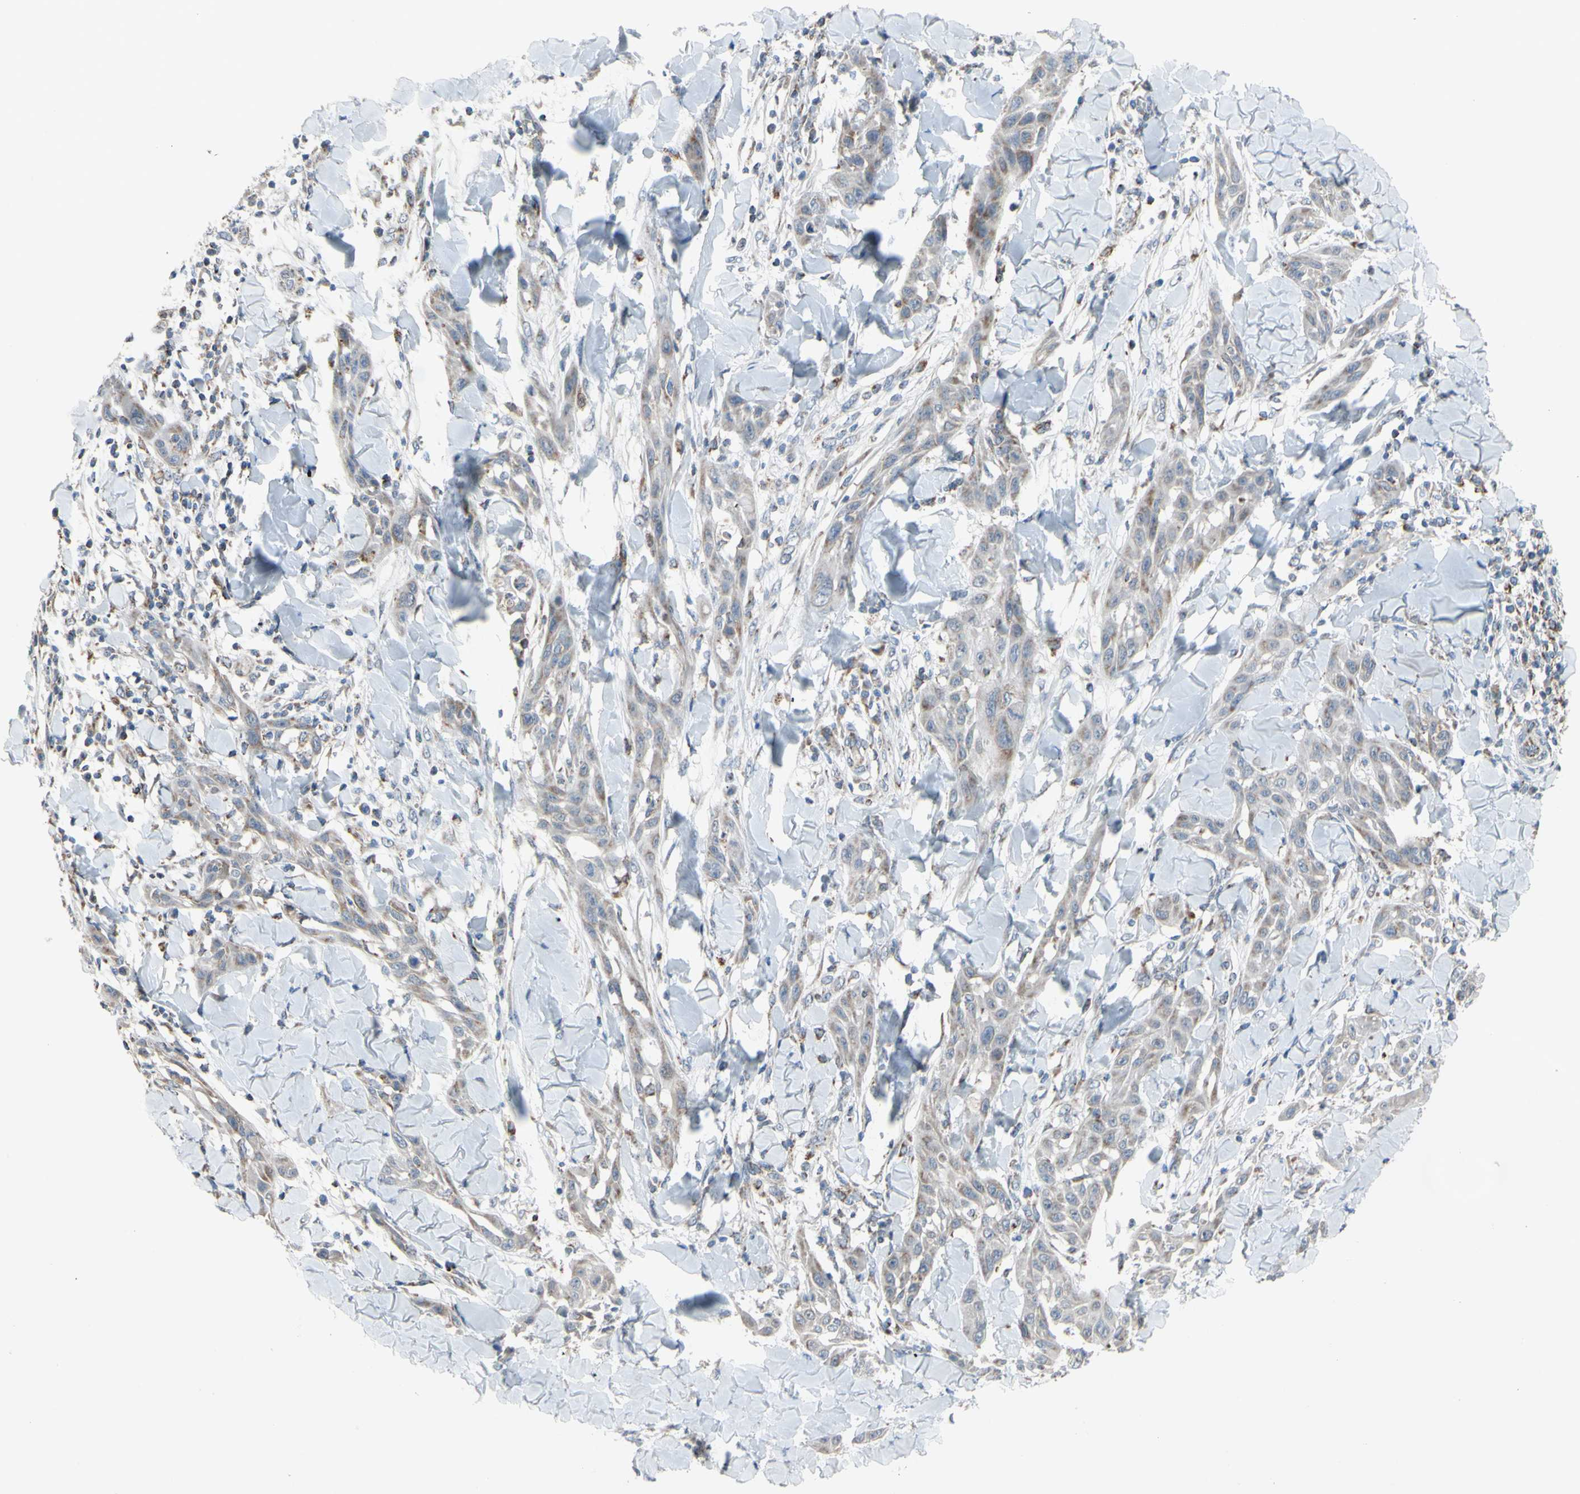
{"staining": {"intensity": "weak", "quantity": "25%-75%", "location": "cytoplasmic/membranous"}, "tissue": "skin cancer", "cell_type": "Tumor cells", "image_type": "cancer", "snomed": [{"axis": "morphology", "description": "Squamous cell carcinoma, NOS"}, {"axis": "topography", "description": "Skin"}], "caption": "Immunohistochemical staining of human skin cancer (squamous cell carcinoma) shows low levels of weak cytoplasmic/membranous protein expression in approximately 25%-75% of tumor cells. (brown staining indicates protein expression, while blue staining denotes nuclei).", "gene": "GLT8D1", "patient": {"sex": "male", "age": 24}}